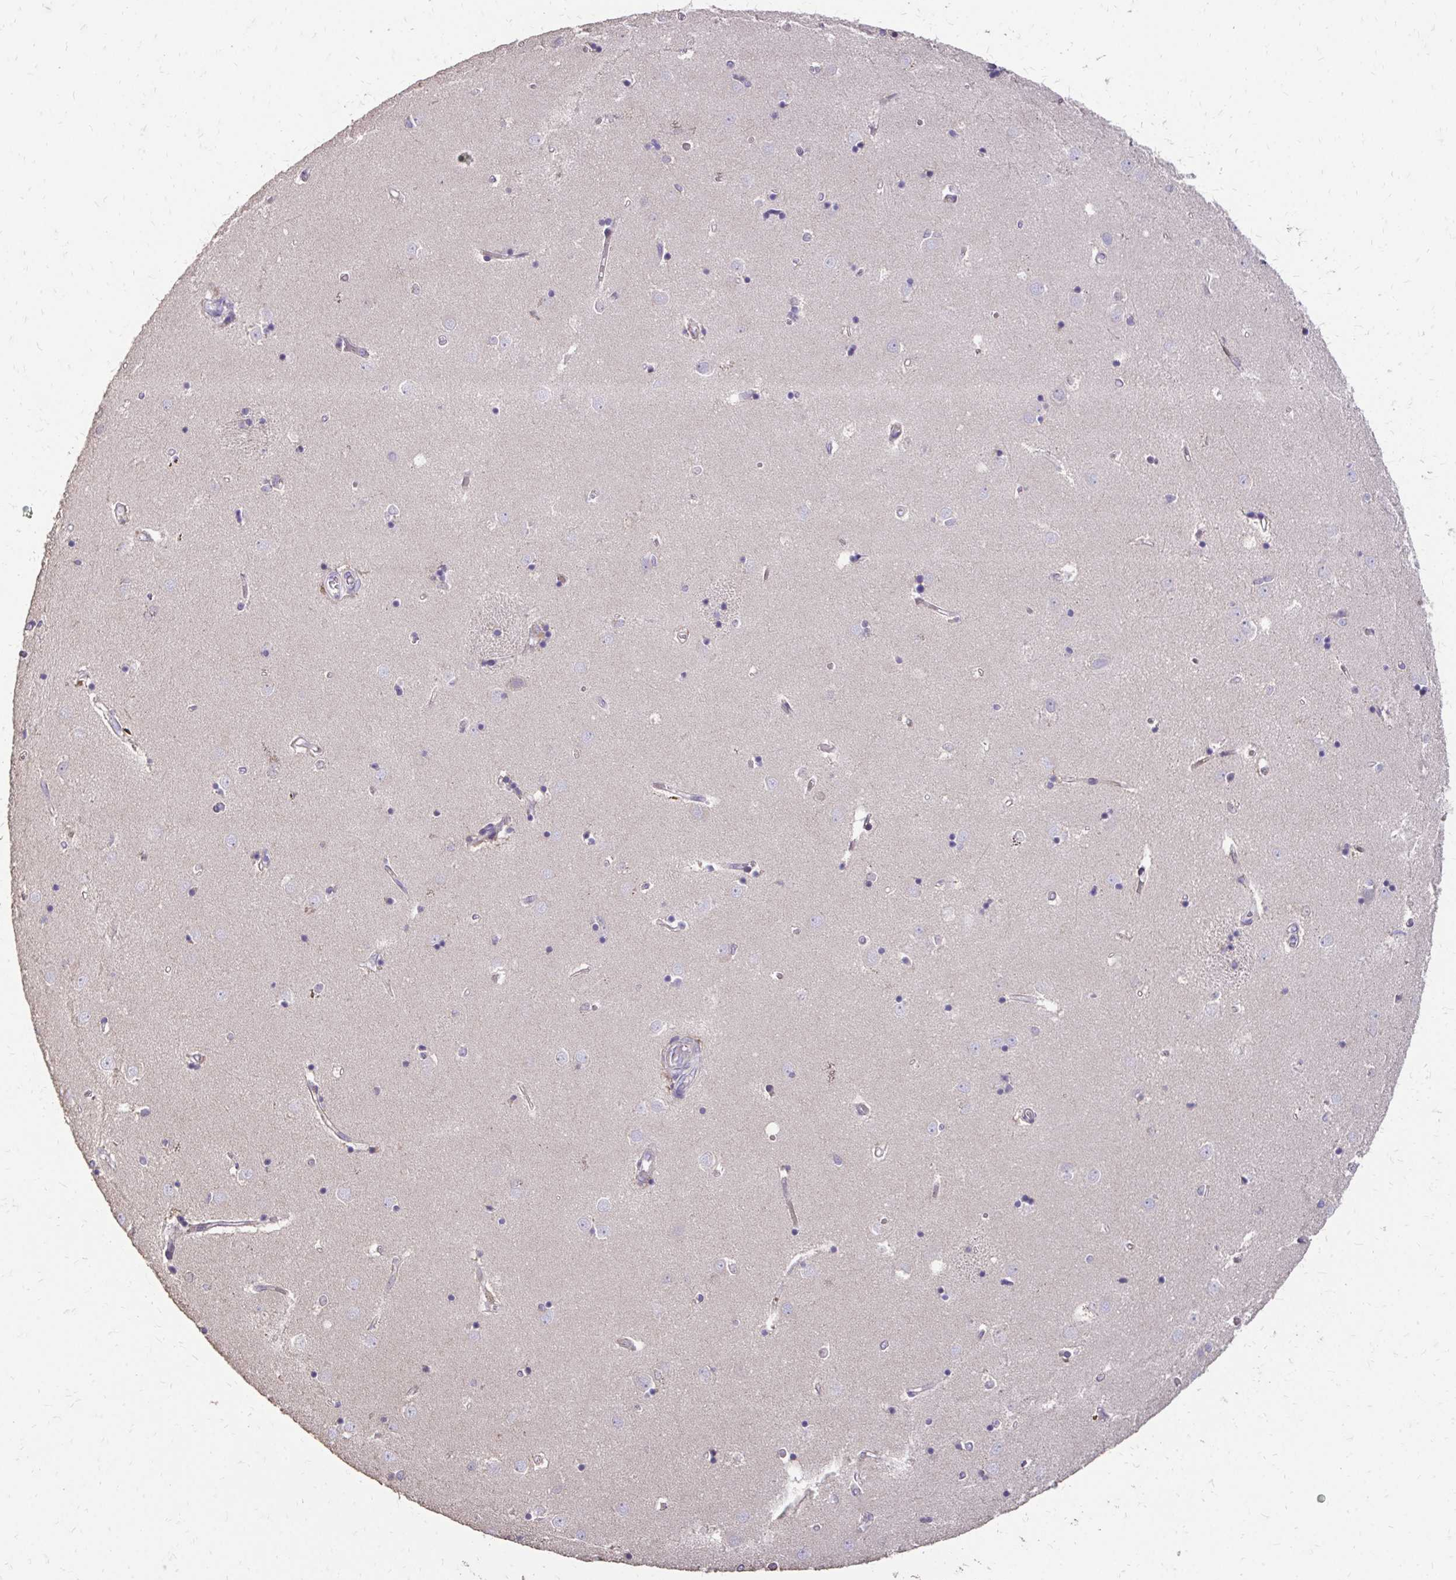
{"staining": {"intensity": "negative", "quantity": "none", "location": "none"}, "tissue": "caudate", "cell_type": "Glial cells", "image_type": "normal", "snomed": [{"axis": "morphology", "description": "Normal tissue, NOS"}, {"axis": "topography", "description": "Lateral ventricle wall"}], "caption": "DAB immunohistochemical staining of unremarkable human caudate shows no significant staining in glial cells. The staining is performed using DAB brown chromogen with nuclei counter-stained in using hematoxylin.", "gene": "MYORG", "patient": {"sex": "male", "age": 54}}